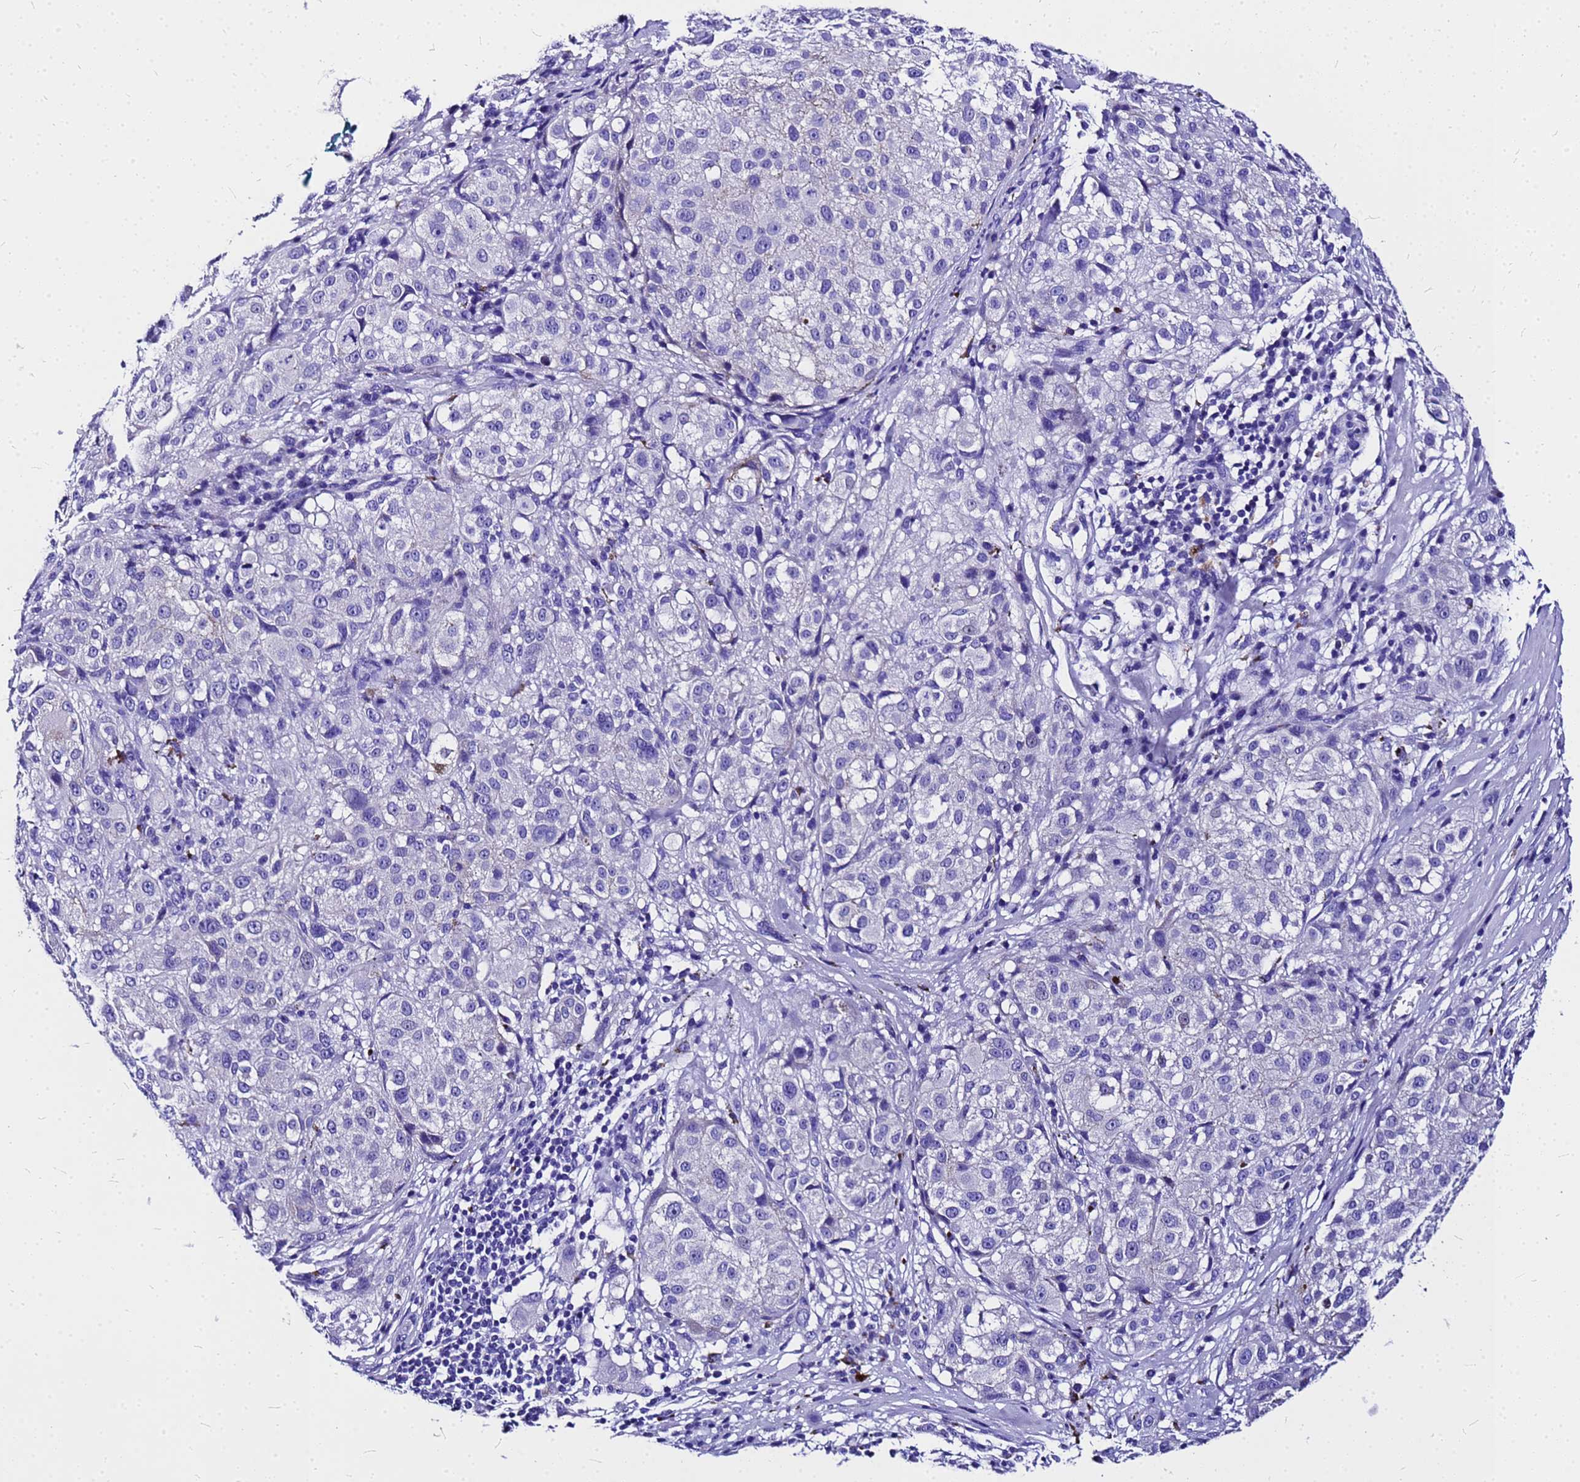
{"staining": {"intensity": "negative", "quantity": "none", "location": "none"}, "tissue": "melanoma", "cell_type": "Tumor cells", "image_type": "cancer", "snomed": [{"axis": "morphology", "description": "Necrosis, NOS"}, {"axis": "morphology", "description": "Malignant melanoma, NOS"}, {"axis": "topography", "description": "Skin"}], "caption": "There is no significant positivity in tumor cells of malignant melanoma. (DAB (3,3'-diaminobenzidine) immunohistochemistry with hematoxylin counter stain).", "gene": "HERC4", "patient": {"sex": "female", "age": 87}}